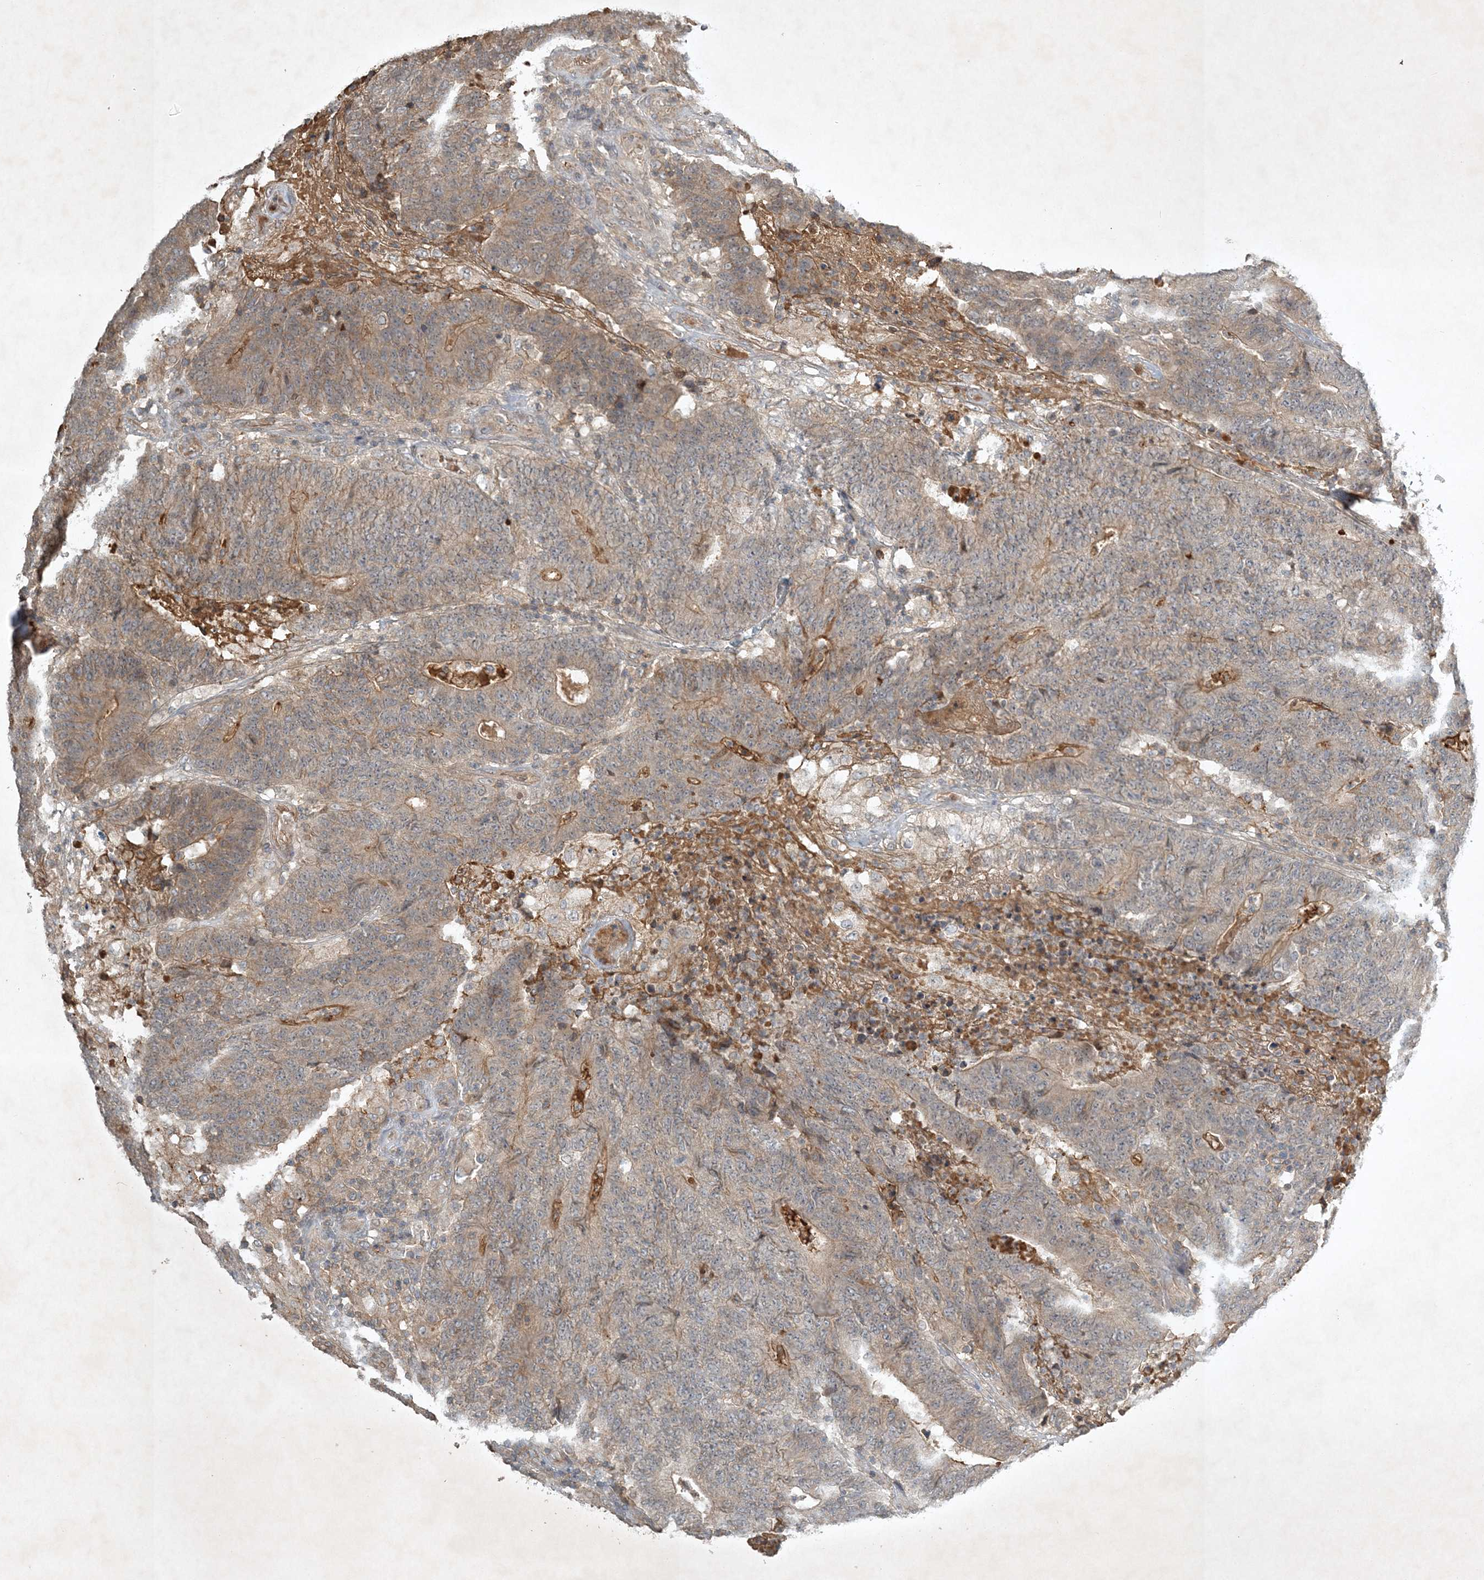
{"staining": {"intensity": "weak", "quantity": "<25%", "location": "cytoplasmic/membranous"}, "tissue": "colorectal cancer", "cell_type": "Tumor cells", "image_type": "cancer", "snomed": [{"axis": "morphology", "description": "Normal tissue, NOS"}, {"axis": "morphology", "description": "Adenocarcinoma, NOS"}, {"axis": "topography", "description": "Colon"}], "caption": "Colorectal adenocarcinoma was stained to show a protein in brown. There is no significant positivity in tumor cells. (DAB (3,3'-diaminobenzidine) immunohistochemistry (IHC), high magnification).", "gene": "TNFAIP6", "patient": {"sex": "female", "age": 75}}